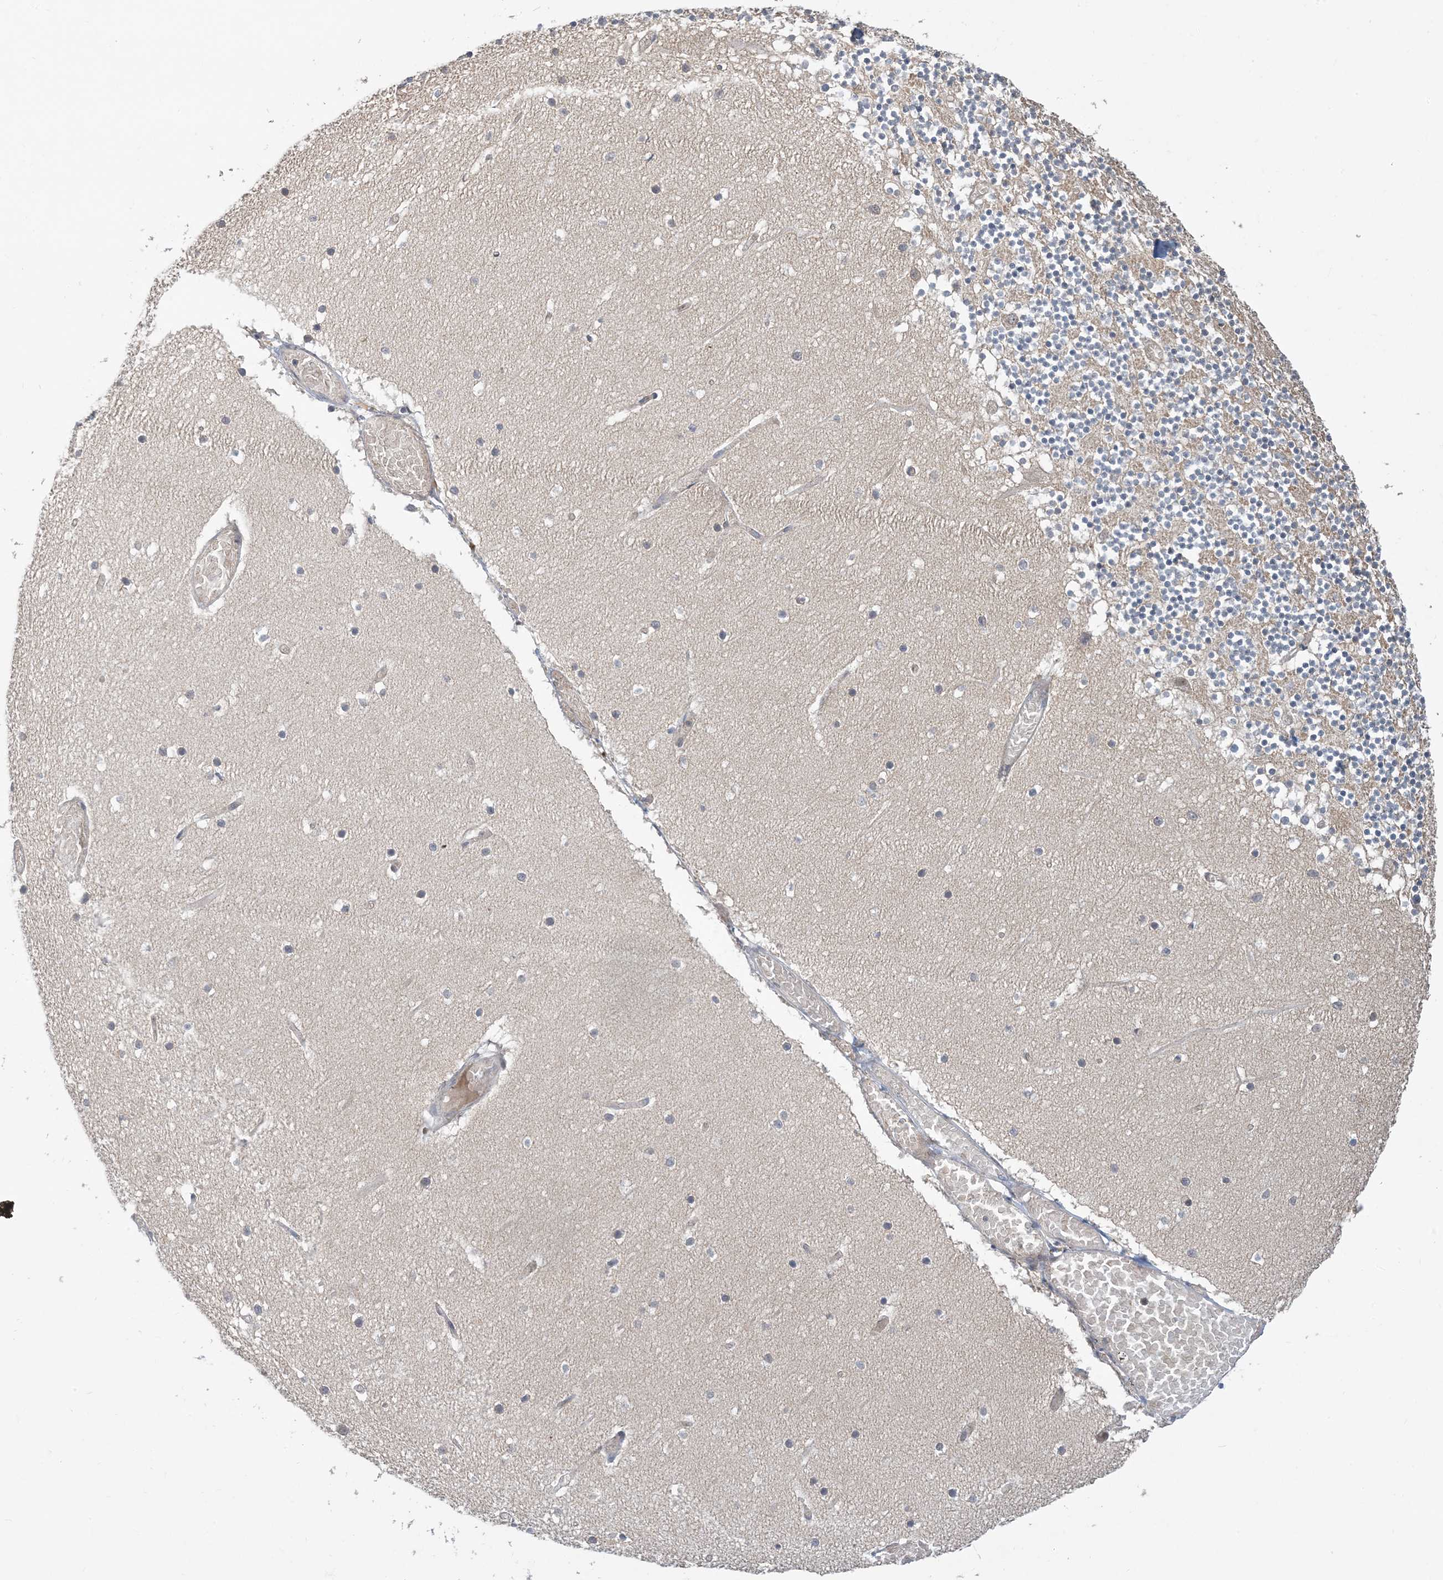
{"staining": {"intensity": "negative", "quantity": "none", "location": "none"}, "tissue": "cerebellum", "cell_type": "Cells in granular layer", "image_type": "normal", "snomed": [{"axis": "morphology", "description": "Normal tissue, NOS"}, {"axis": "topography", "description": "Cerebellum"}], "caption": "The photomicrograph displays no significant staining in cells in granular layer of cerebellum.", "gene": "PRRT3", "patient": {"sex": "female", "age": 28}}